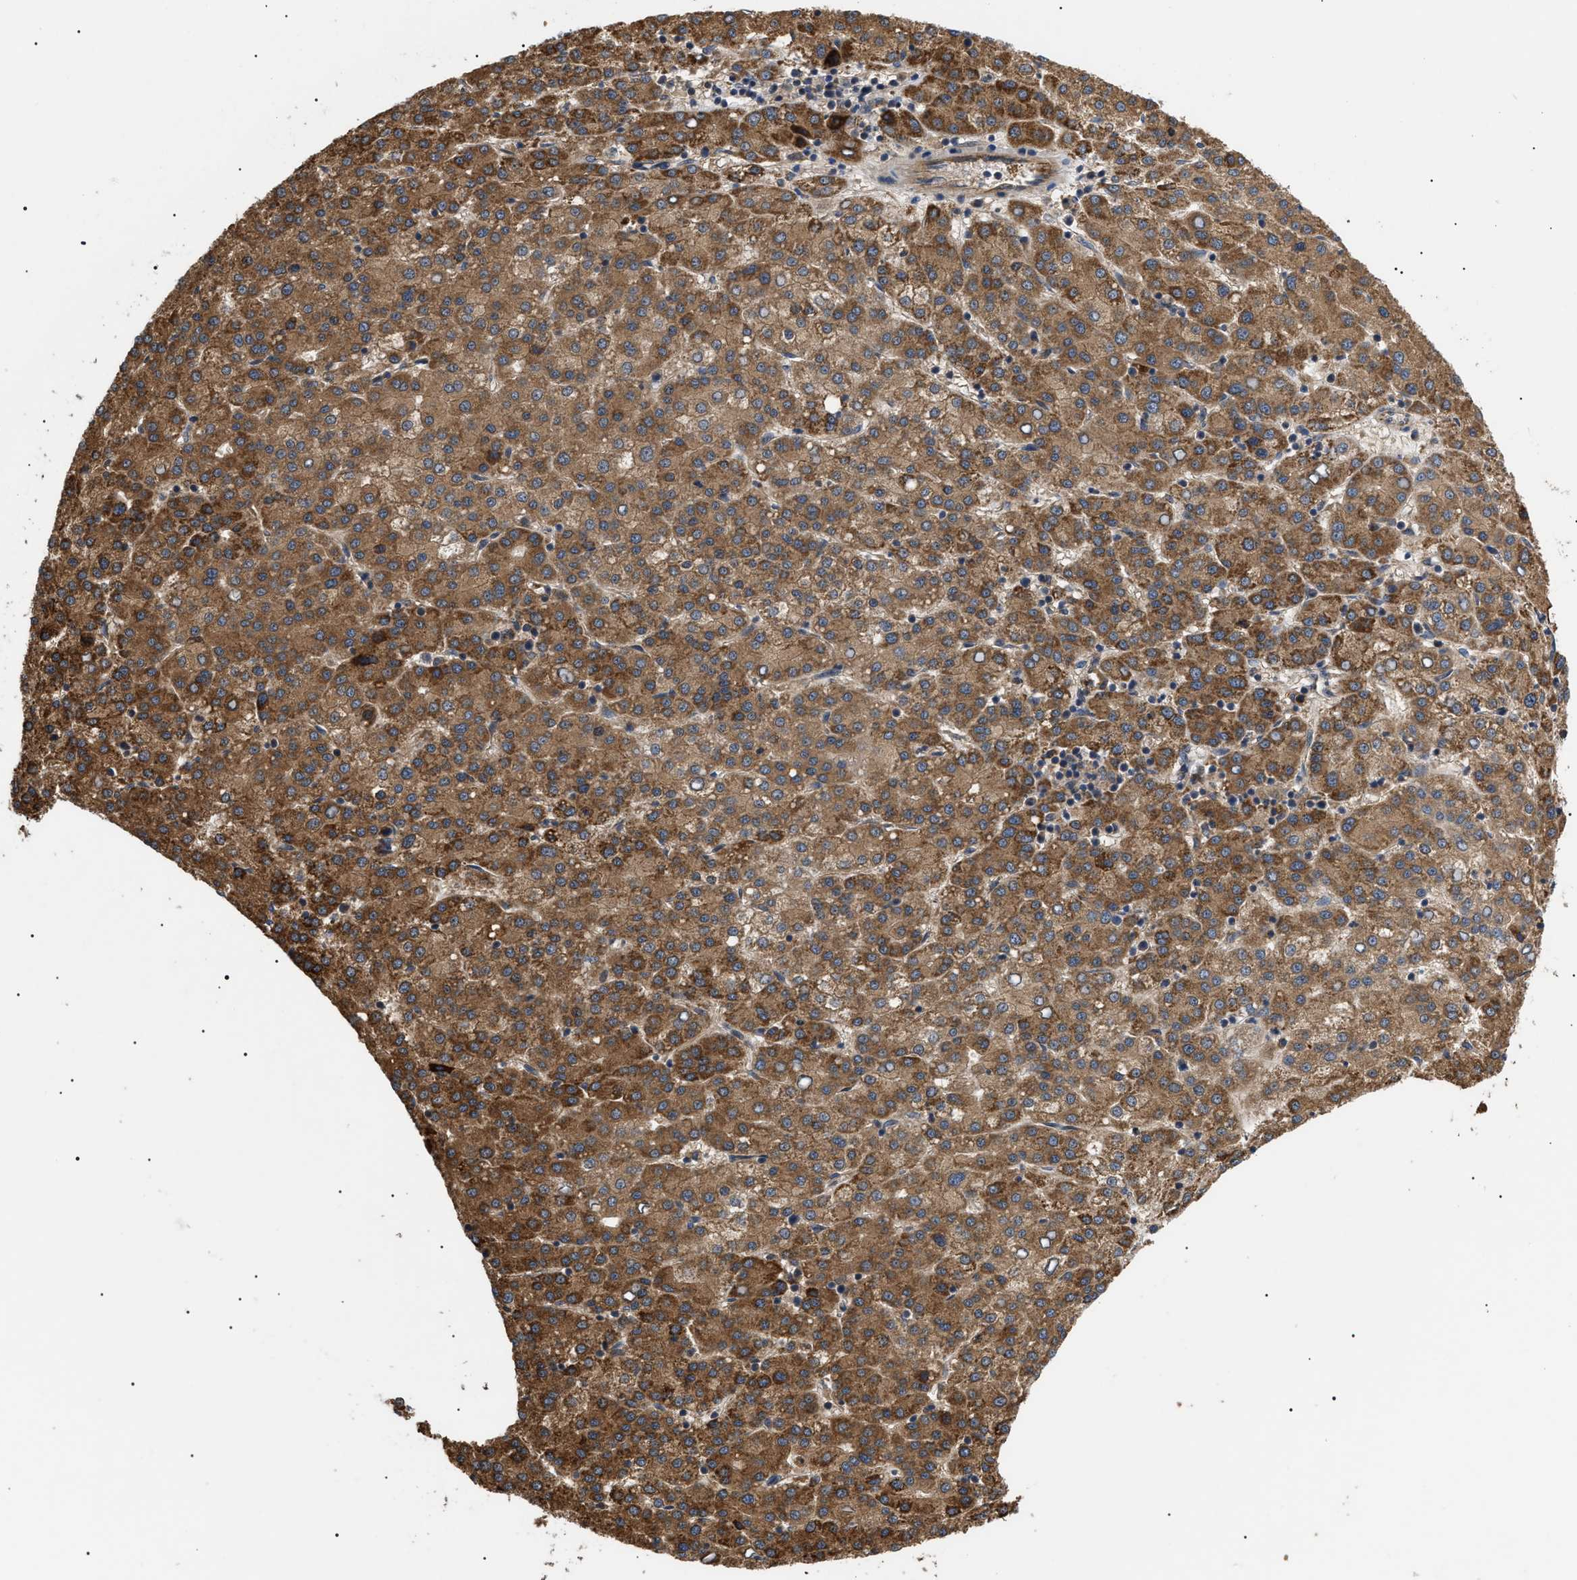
{"staining": {"intensity": "moderate", "quantity": ">75%", "location": "cytoplasmic/membranous"}, "tissue": "liver cancer", "cell_type": "Tumor cells", "image_type": "cancer", "snomed": [{"axis": "morphology", "description": "Carcinoma, Hepatocellular, NOS"}, {"axis": "topography", "description": "Liver"}], "caption": "A brown stain highlights moderate cytoplasmic/membranous expression of a protein in human liver cancer tumor cells. Nuclei are stained in blue.", "gene": "ASTL", "patient": {"sex": "female", "age": 58}}